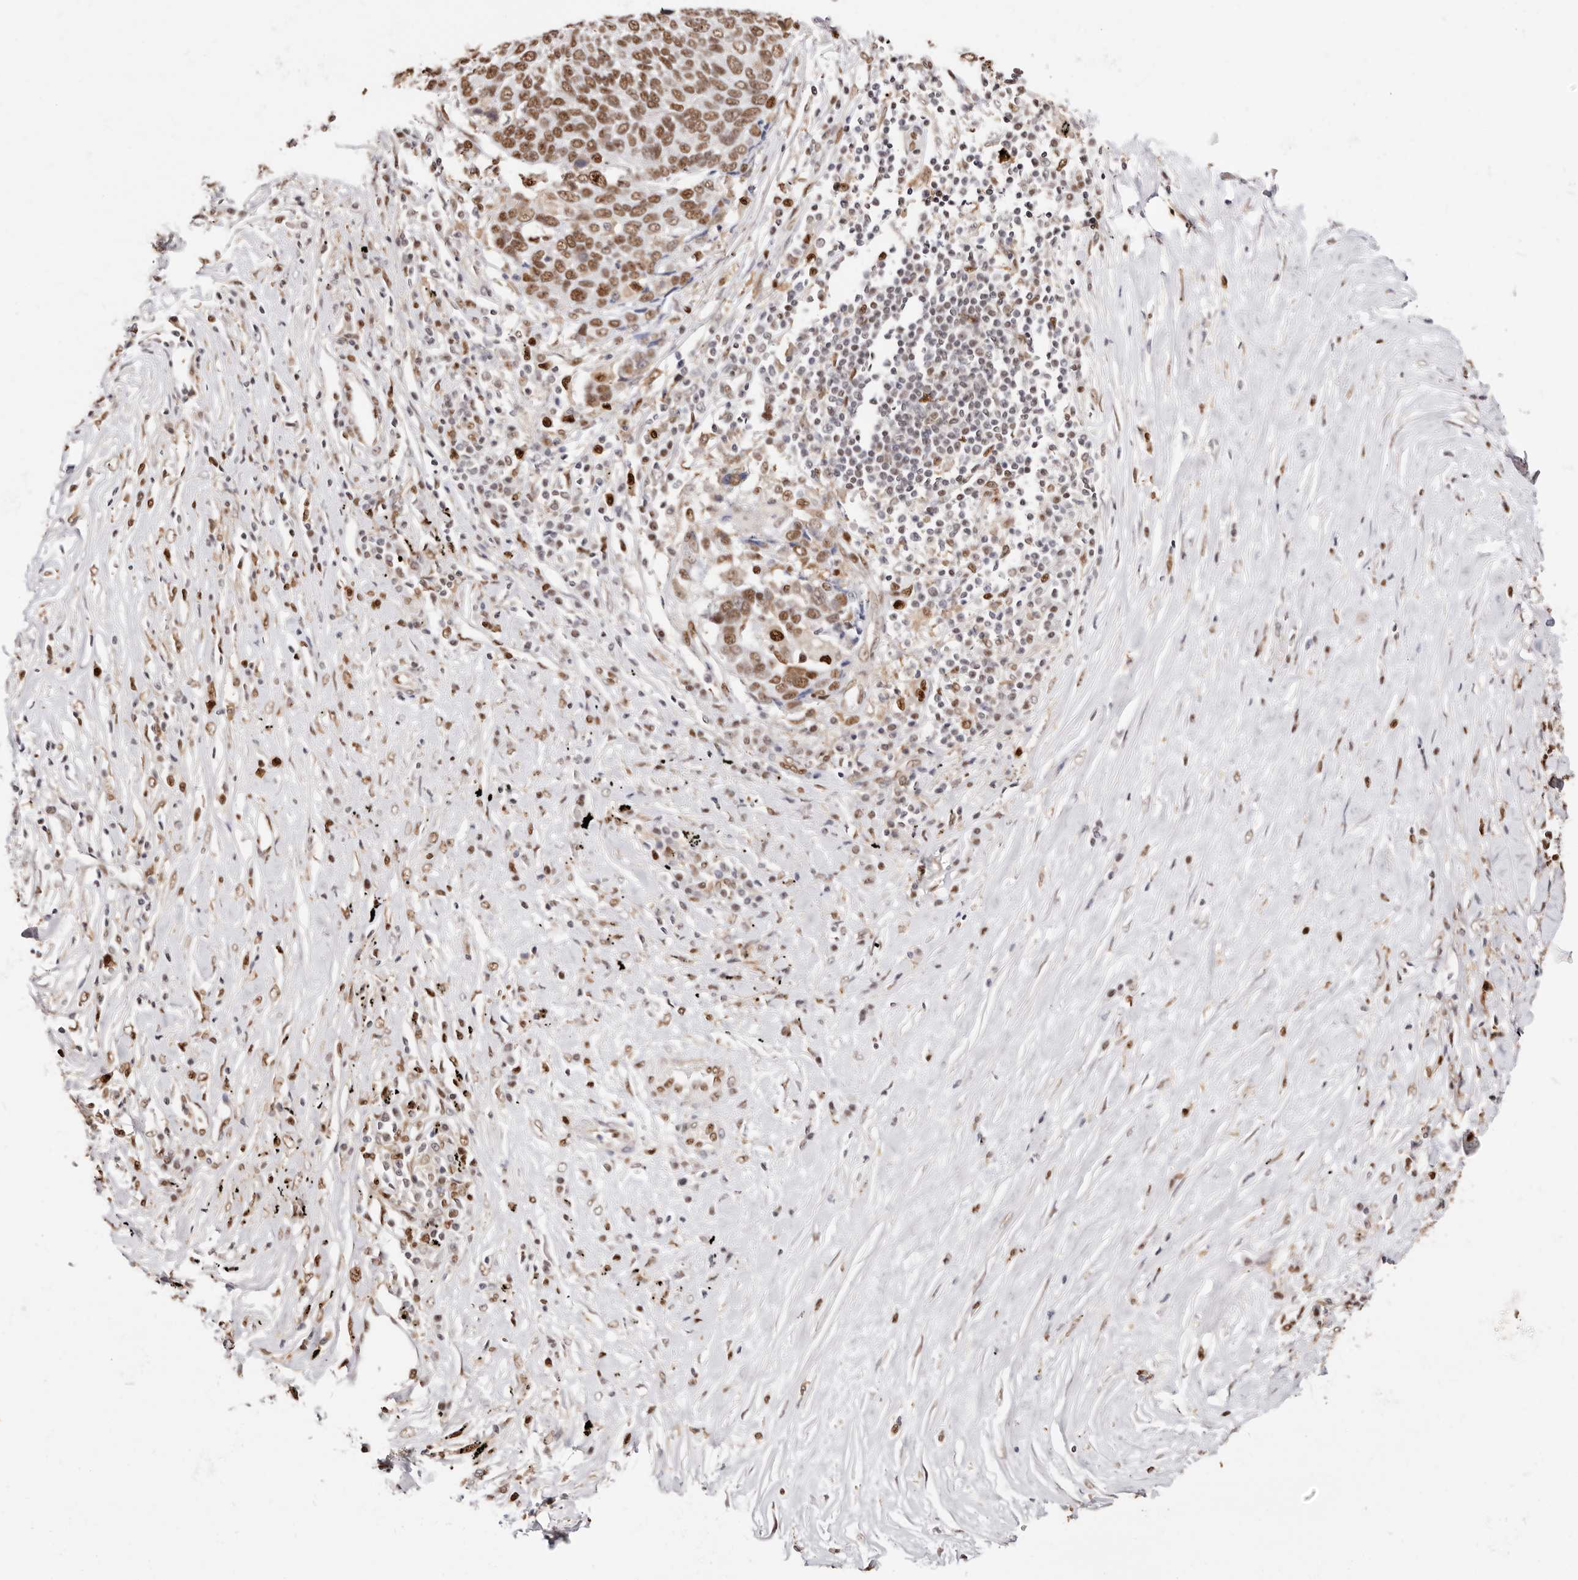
{"staining": {"intensity": "moderate", "quantity": ">75%", "location": "nuclear"}, "tissue": "lung cancer", "cell_type": "Tumor cells", "image_type": "cancer", "snomed": [{"axis": "morphology", "description": "Squamous cell carcinoma, NOS"}, {"axis": "topography", "description": "Lung"}], "caption": "Squamous cell carcinoma (lung) stained with a protein marker reveals moderate staining in tumor cells.", "gene": "TKT", "patient": {"sex": "male", "age": 66}}